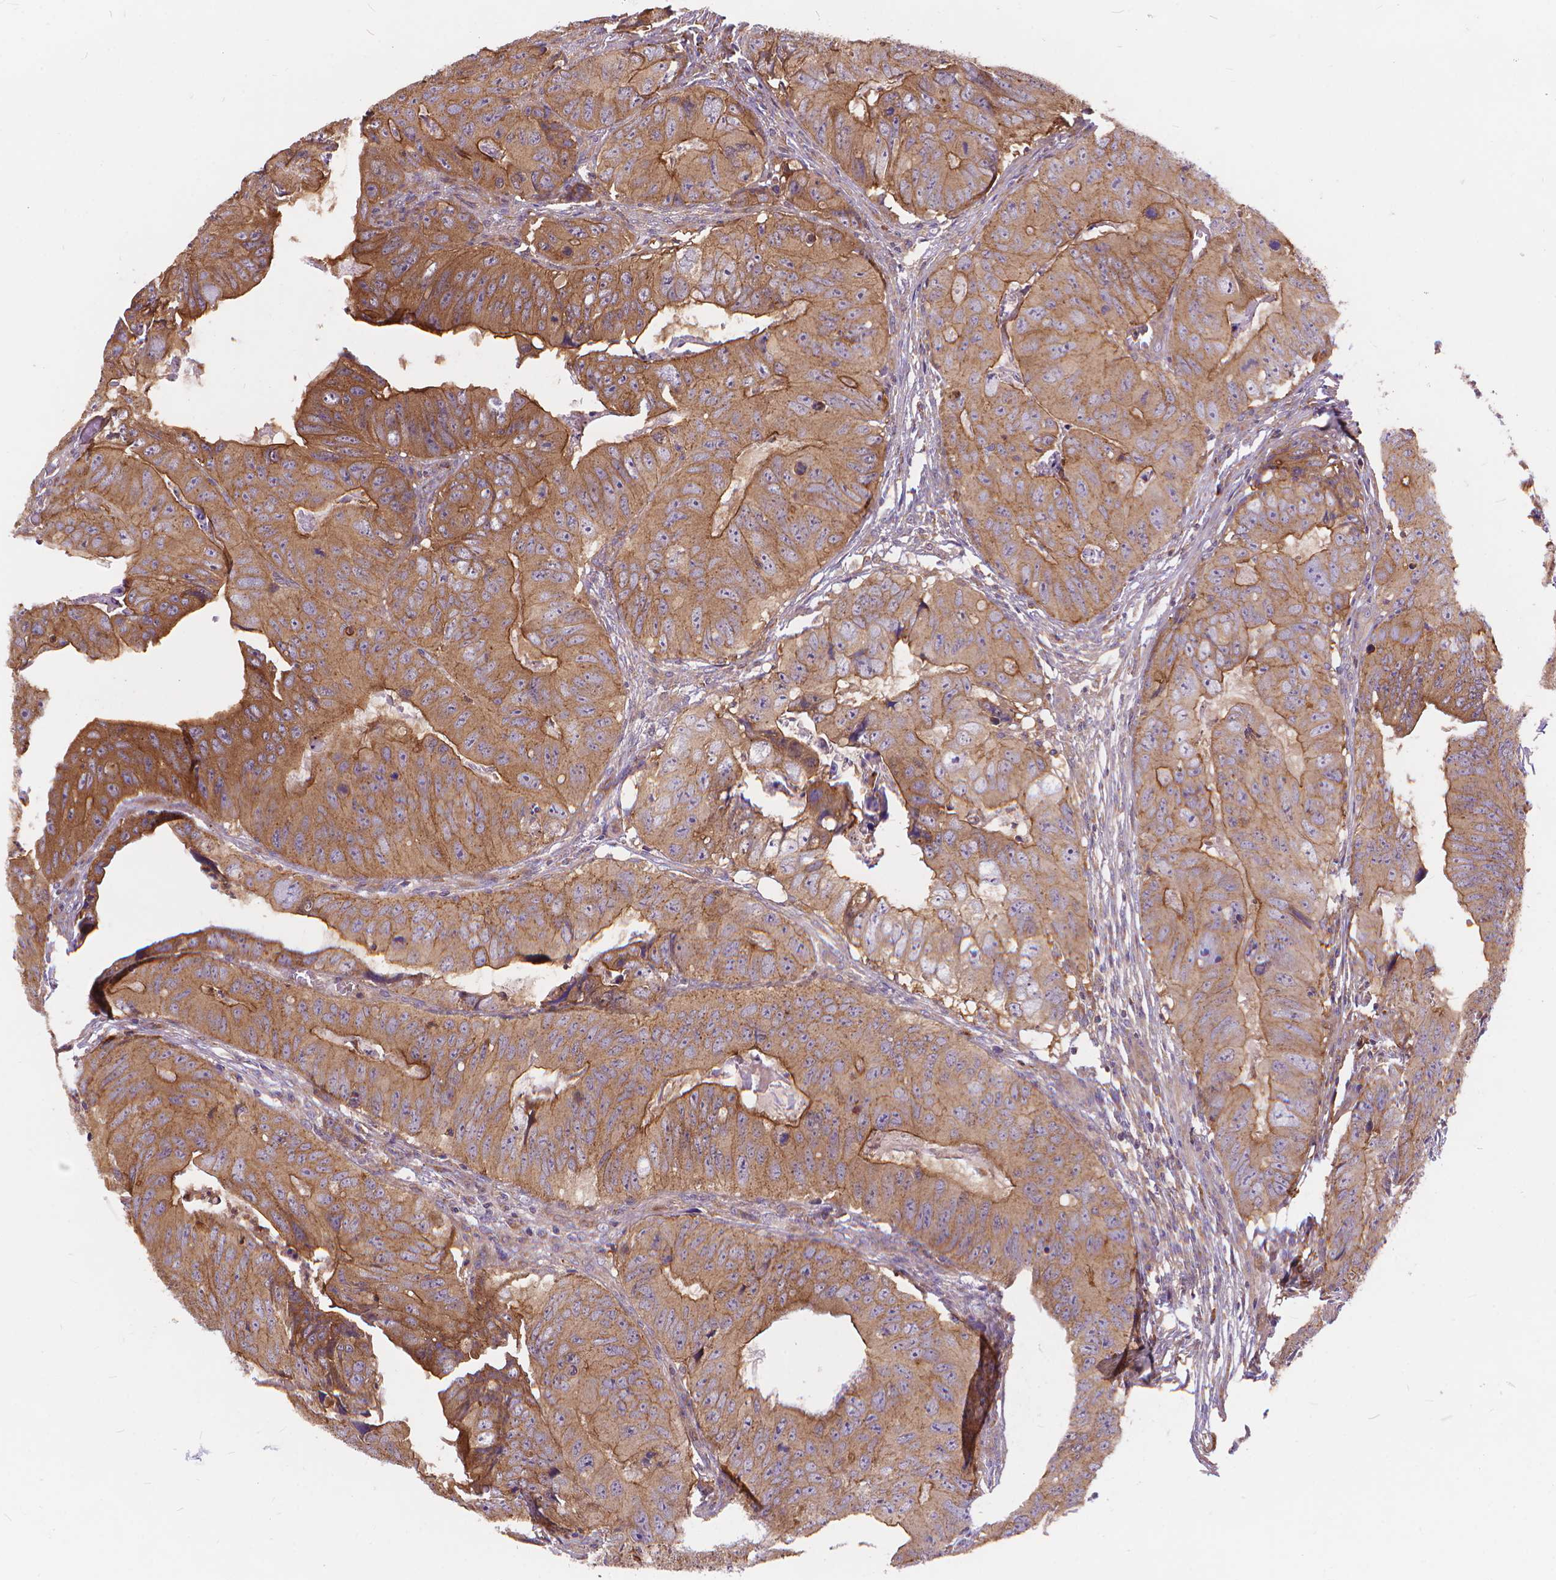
{"staining": {"intensity": "moderate", "quantity": "<25%", "location": "cytoplasmic/membranous"}, "tissue": "colorectal cancer", "cell_type": "Tumor cells", "image_type": "cancer", "snomed": [{"axis": "morphology", "description": "Adenocarcinoma, NOS"}, {"axis": "topography", "description": "Colon"}], "caption": "This image shows immunohistochemistry staining of colorectal adenocarcinoma, with low moderate cytoplasmic/membranous staining in about <25% of tumor cells.", "gene": "ARAP1", "patient": {"sex": "male", "age": 79}}